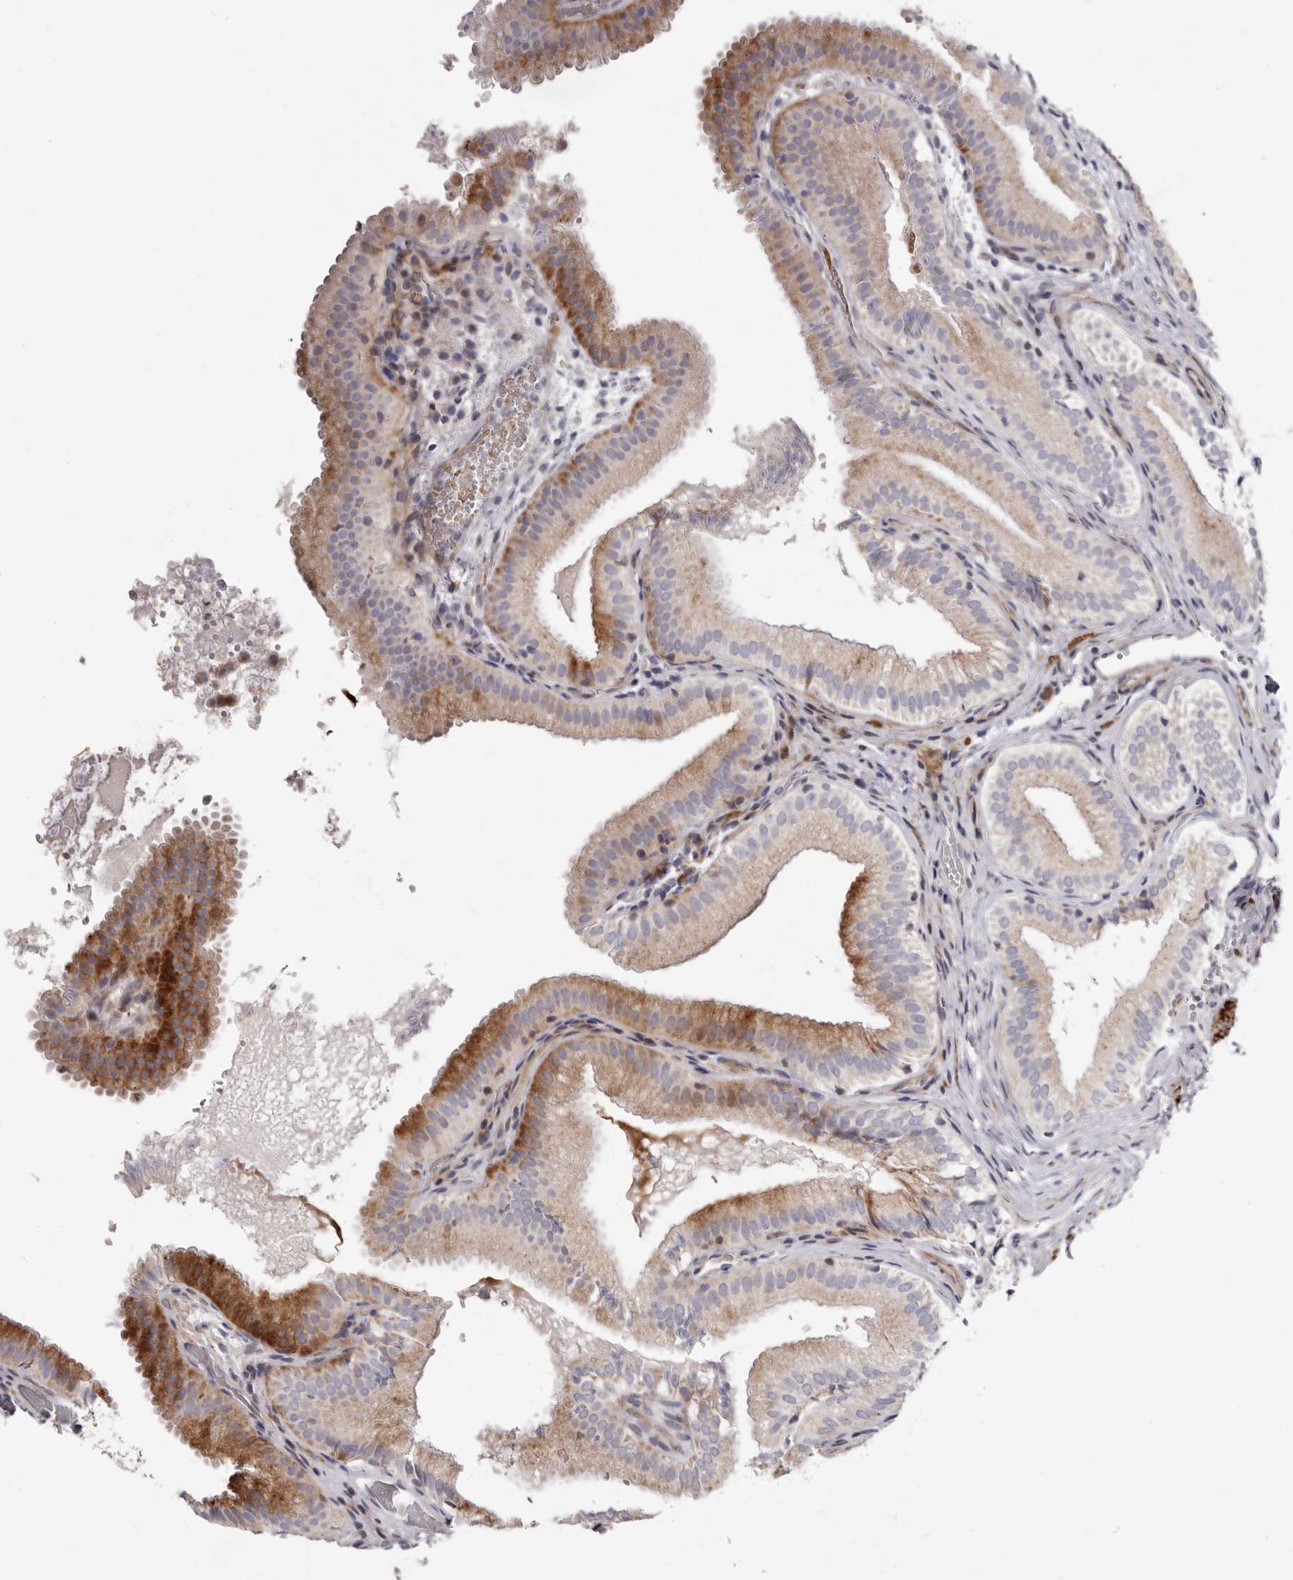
{"staining": {"intensity": "moderate", "quantity": "25%-75%", "location": "cytoplasmic/membranous"}, "tissue": "gallbladder", "cell_type": "Glandular cells", "image_type": "normal", "snomed": [{"axis": "morphology", "description": "Normal tissue, NOS"}, {"axis": "topography", "description": "Gallbladder"}], "caption": "Immunohistochemistry histopathology image of normal gallbladder: human gallbladder stained using immunohistochemistry (IHC) exhibits medium levels of moderate protein expression localized specifically in the cytoplasmic/membranous of glandular cells, appearing as a cytoplasmic/membranous brown color.", "gene": "AIDA", "patient": {"sex": "female", "age": 30}}